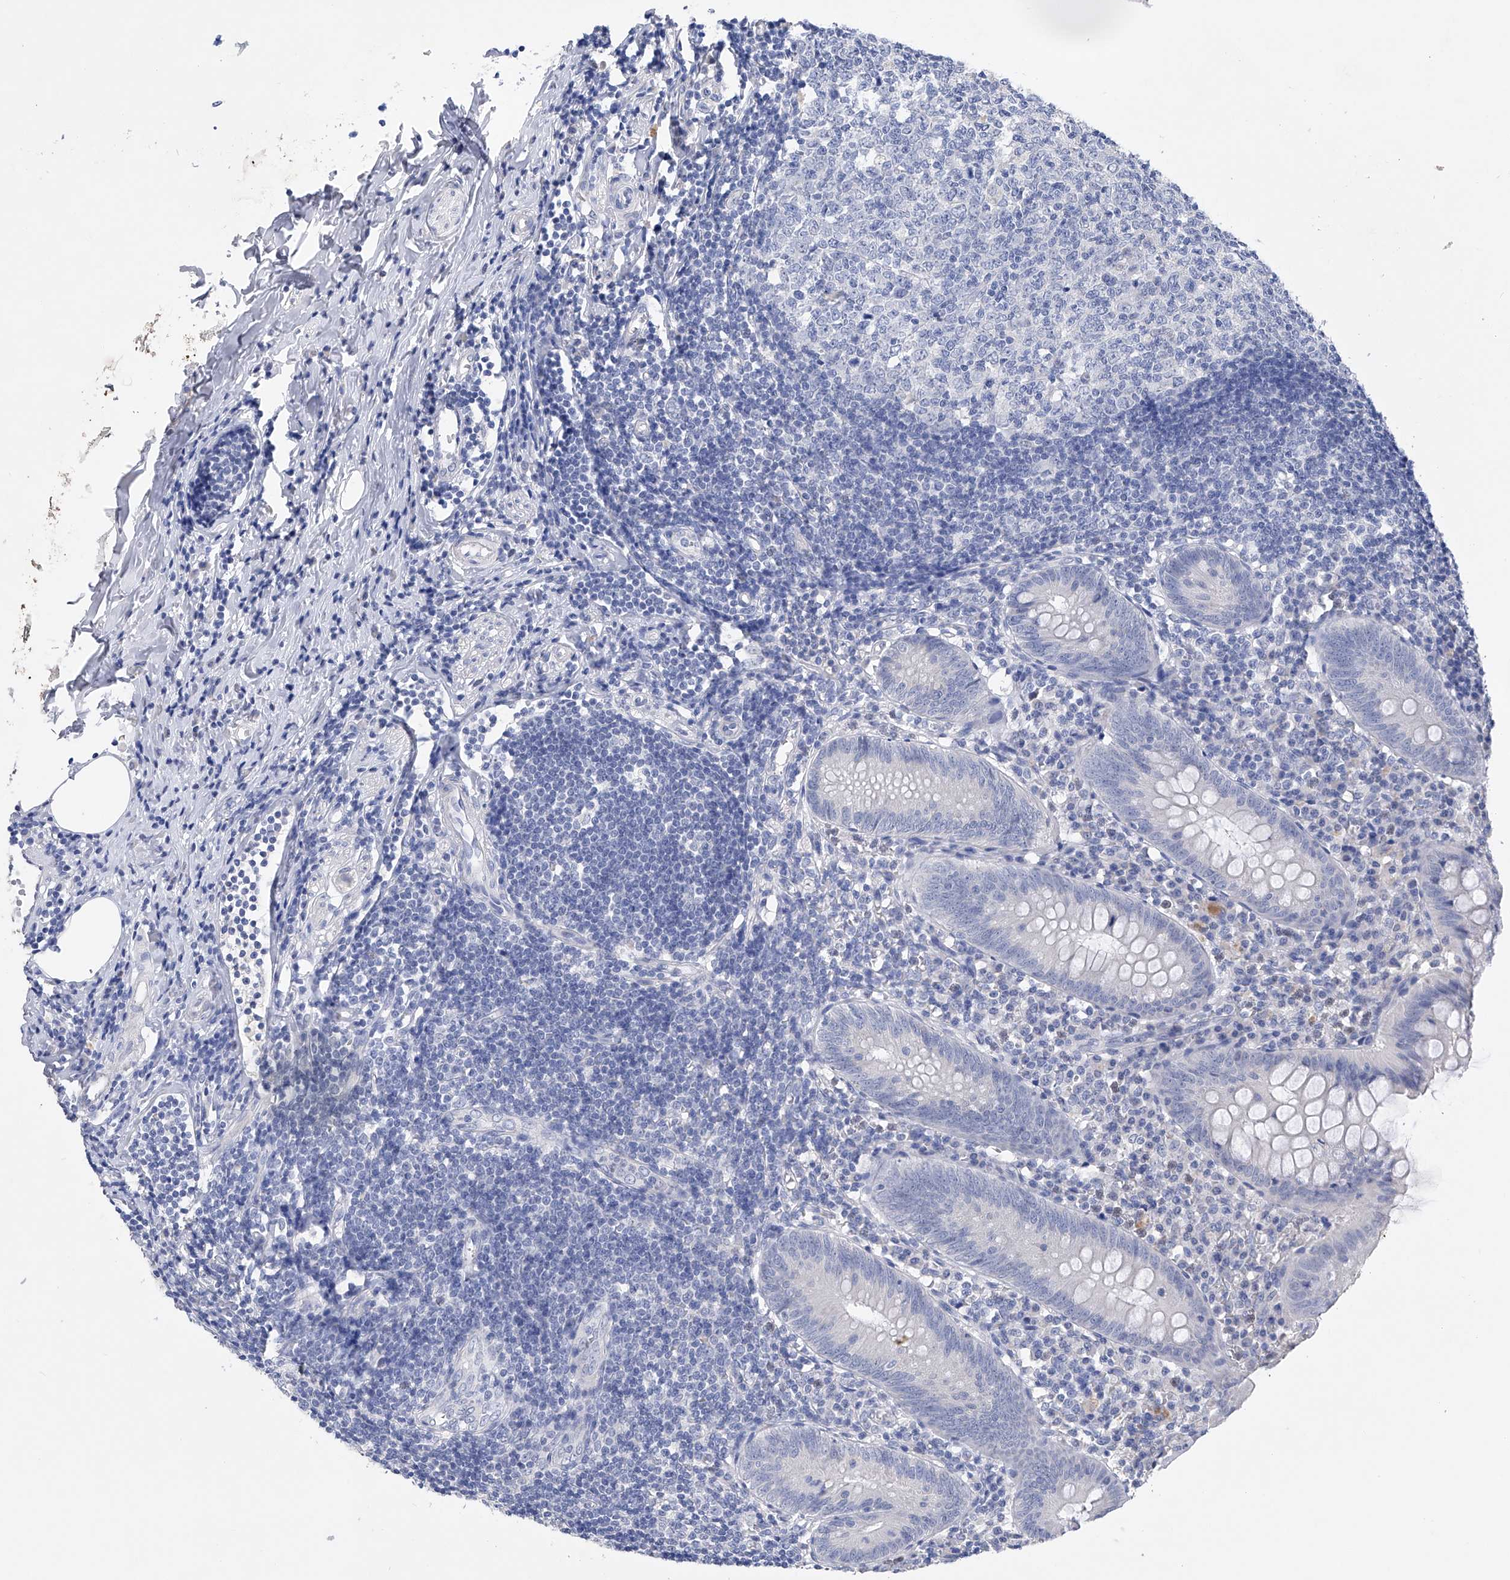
{"staining": {"intensity": "negative", "quantity": "none", "location": "none"}, "tissue": "appendix", "cell_type": "Glandular cells", "image_type": "normal", "snomed": [{"axis": "morphology", "description": "Normal tissue, NOS"}, {"axis": "topography", "description": "Appendix"}], "caption": "A histopathology image of appendix stained for a protein exhibits no brown staining in glandular cells. (Brightfield microscopy of DAB immunohistochemistry at high magnification).", "gene": "ADRA1A", "patient": {"sex": "female", "age": 54}}